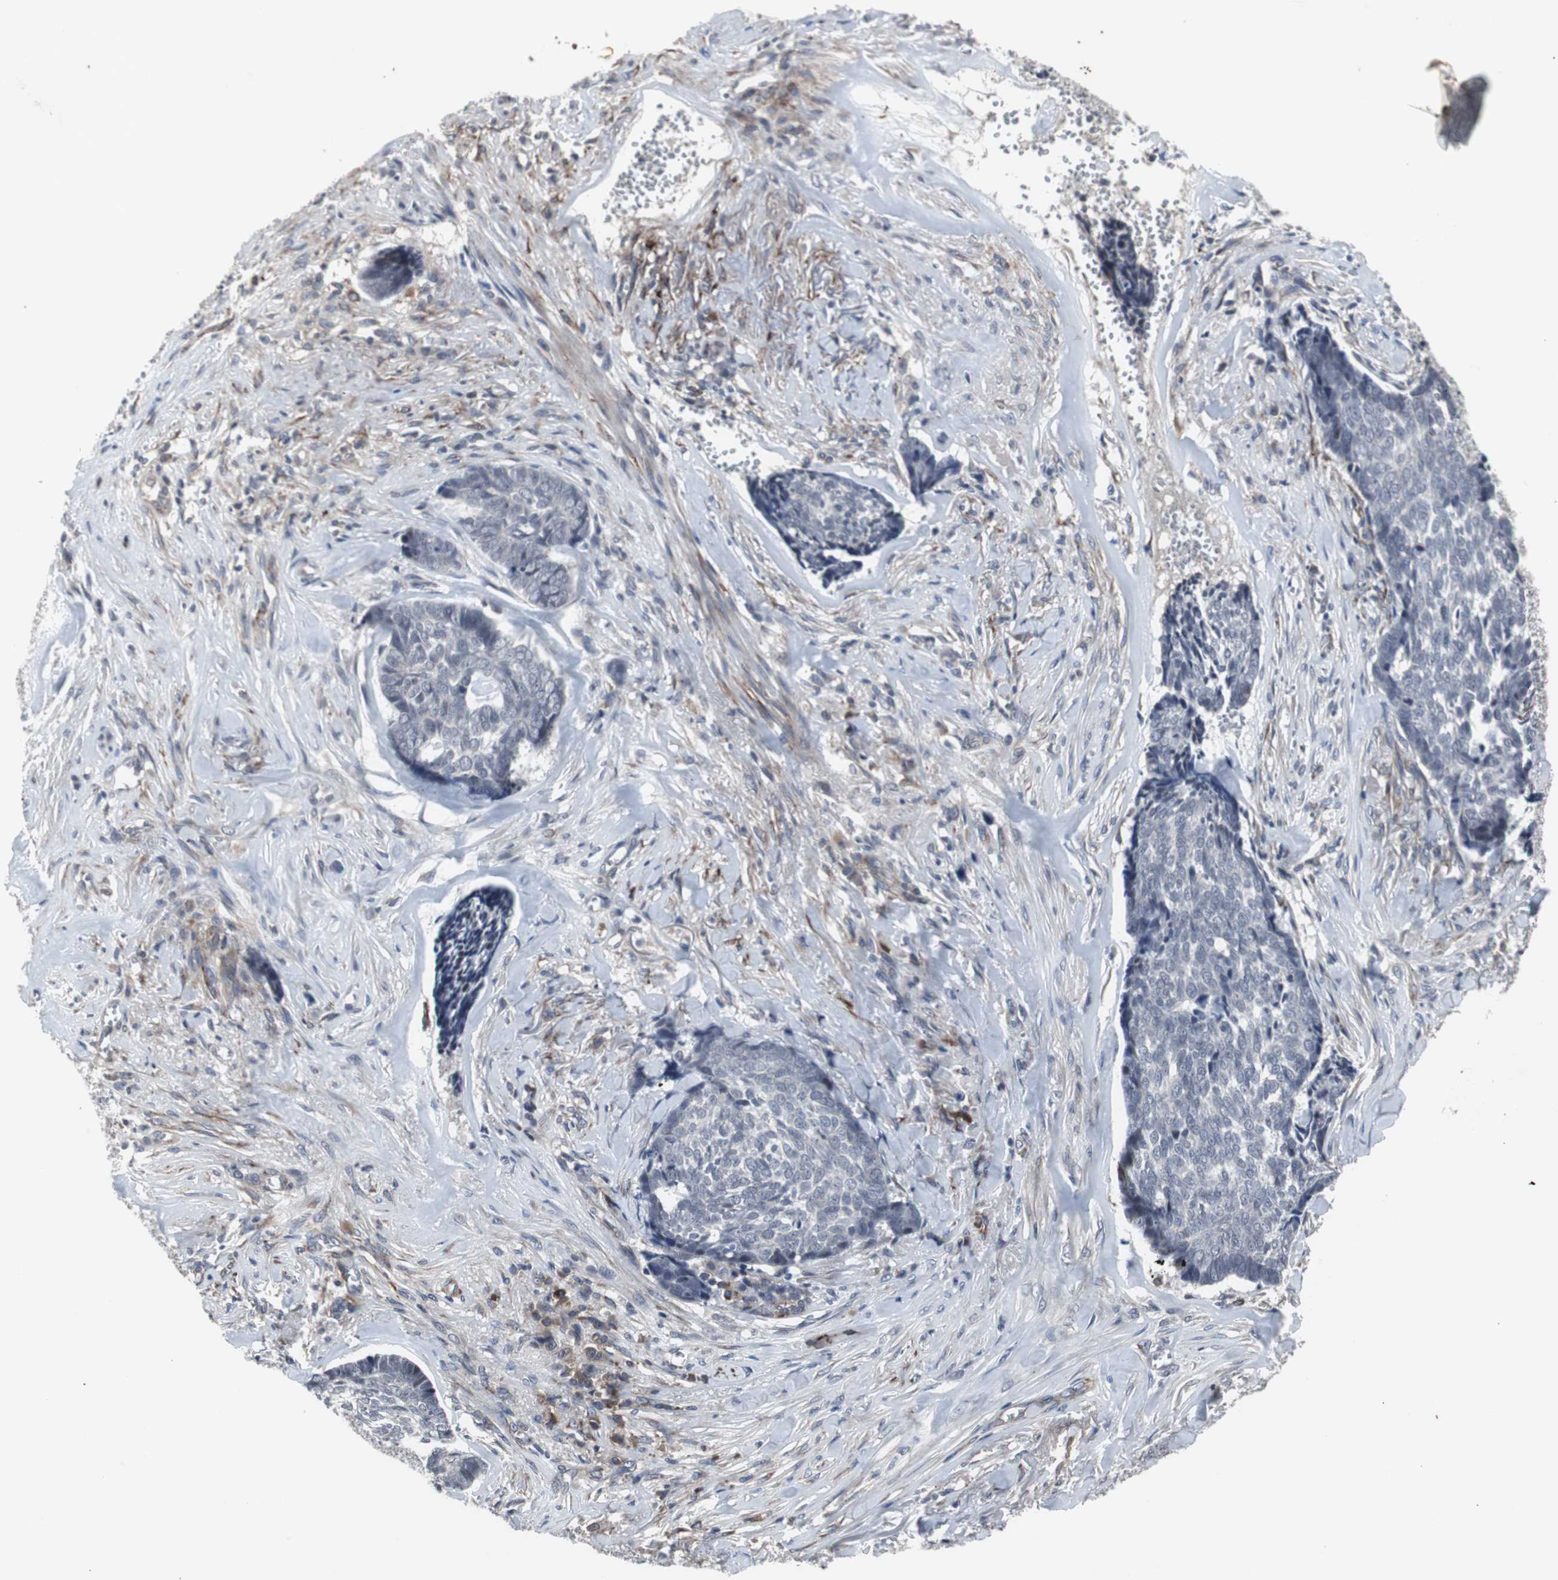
{"staining": {"intensity": "negative", "quantity": "none", "location": "none"}, "tissue": "skin cancer", "cell_type": "Tumor cells", "image_type": "cancer", "snomed": [{"axis": "morphology", "description": "Basal cell carcinoma"}, {"axis": "topography", "description": "Skin"}], "caption": "DAB (3,3'-diaminobenzidine) immunohistochemical staining of skin cancer (basal cell carcinoma) displays no significant staining in tumor cells.", "gene": "CRADD", "patient": {"sex": "male", "age": 84}}